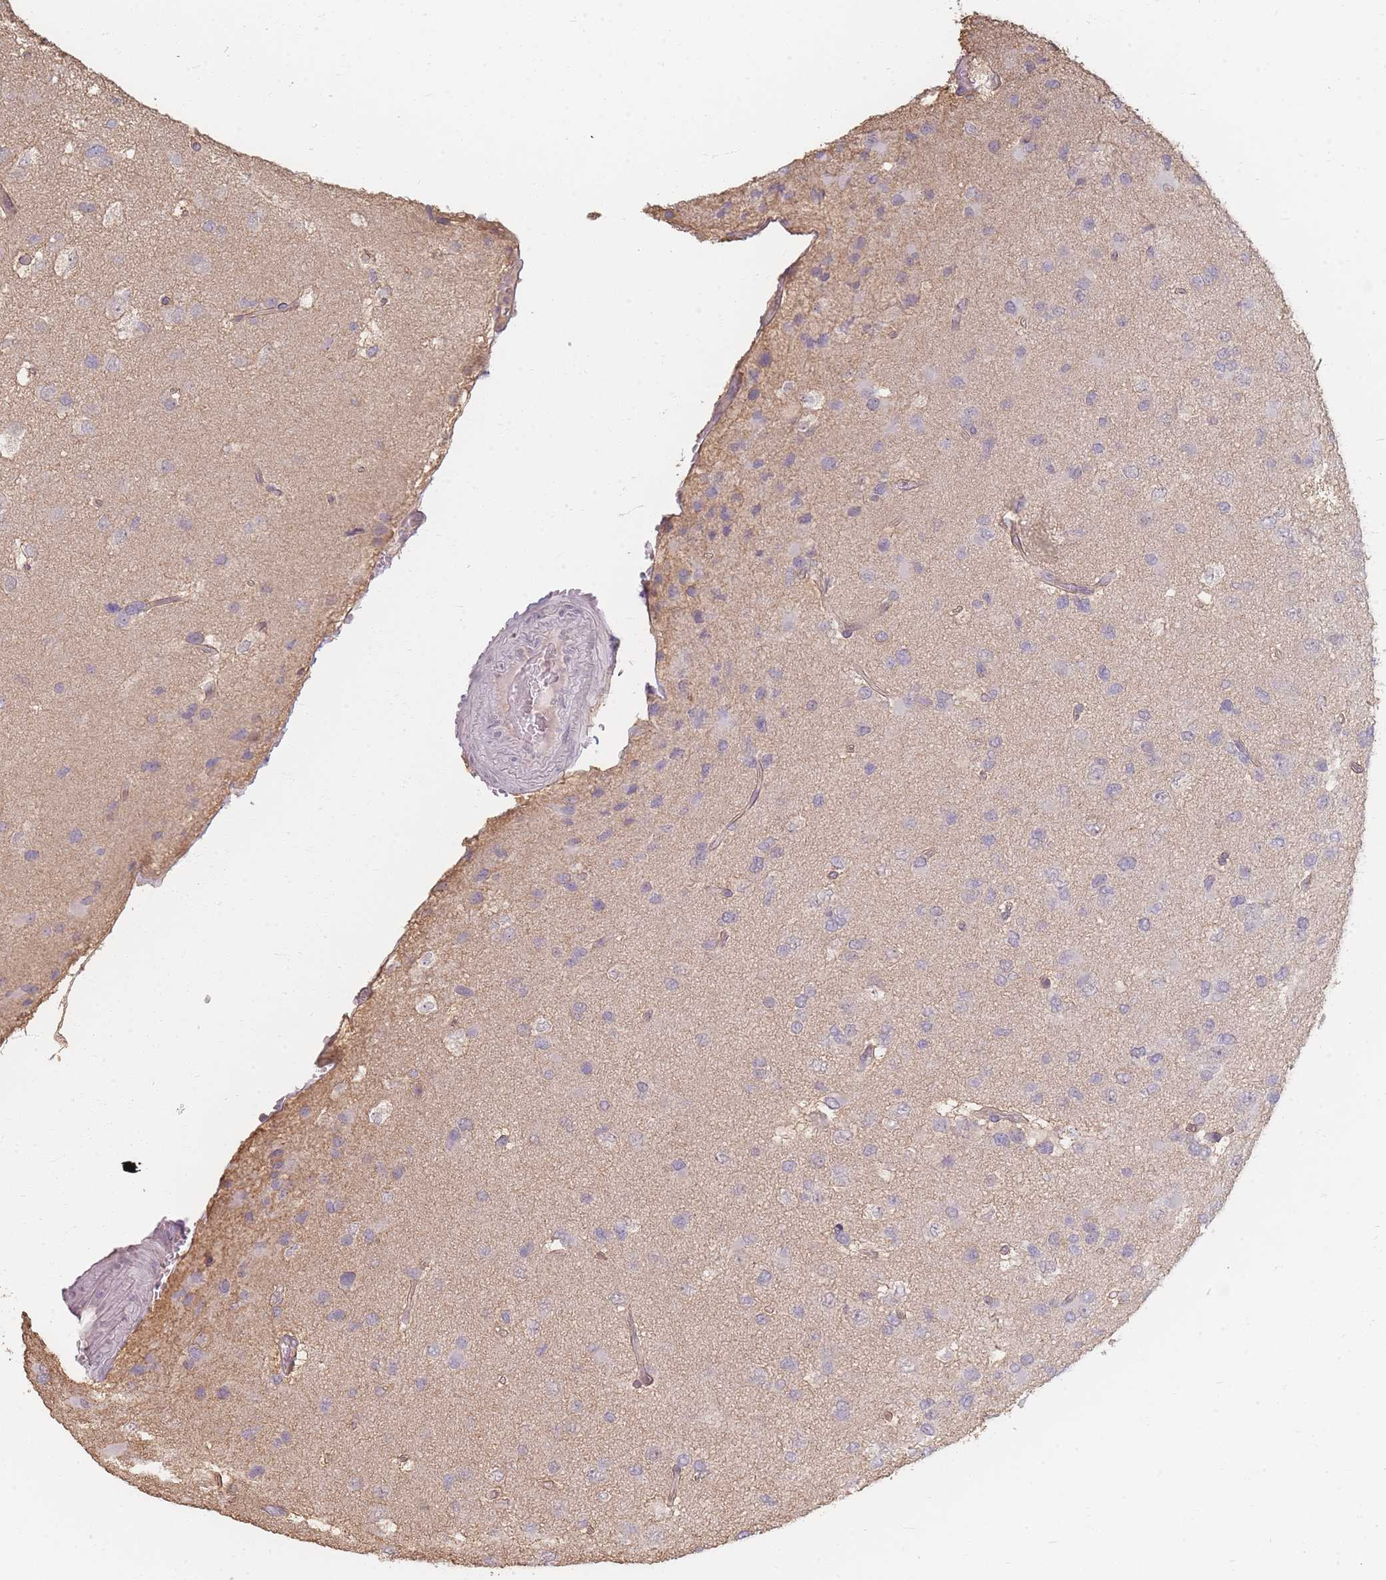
{"staining": {"intensity": "negative", "quantity": "none", "location": "none"}, "tissue": "glioma", "cell_type": "Tumor cells", "image_type": "cancer", "snomed": [{"axis": "morphology", "description": "Glioma, malignant, High grade"}, {"axis": "topography", "description": "Brain"}], "caption": "High power microscopy image of an immunohistochemistry (IHC) photomicrograph of high-grade glioma (malignant), revealing no significant positivity in tumor cells. (DAB IHC with hematoxylin counter stain).", "gene": "RFTN1", "patient": {"sex": "male", "age": 53}}